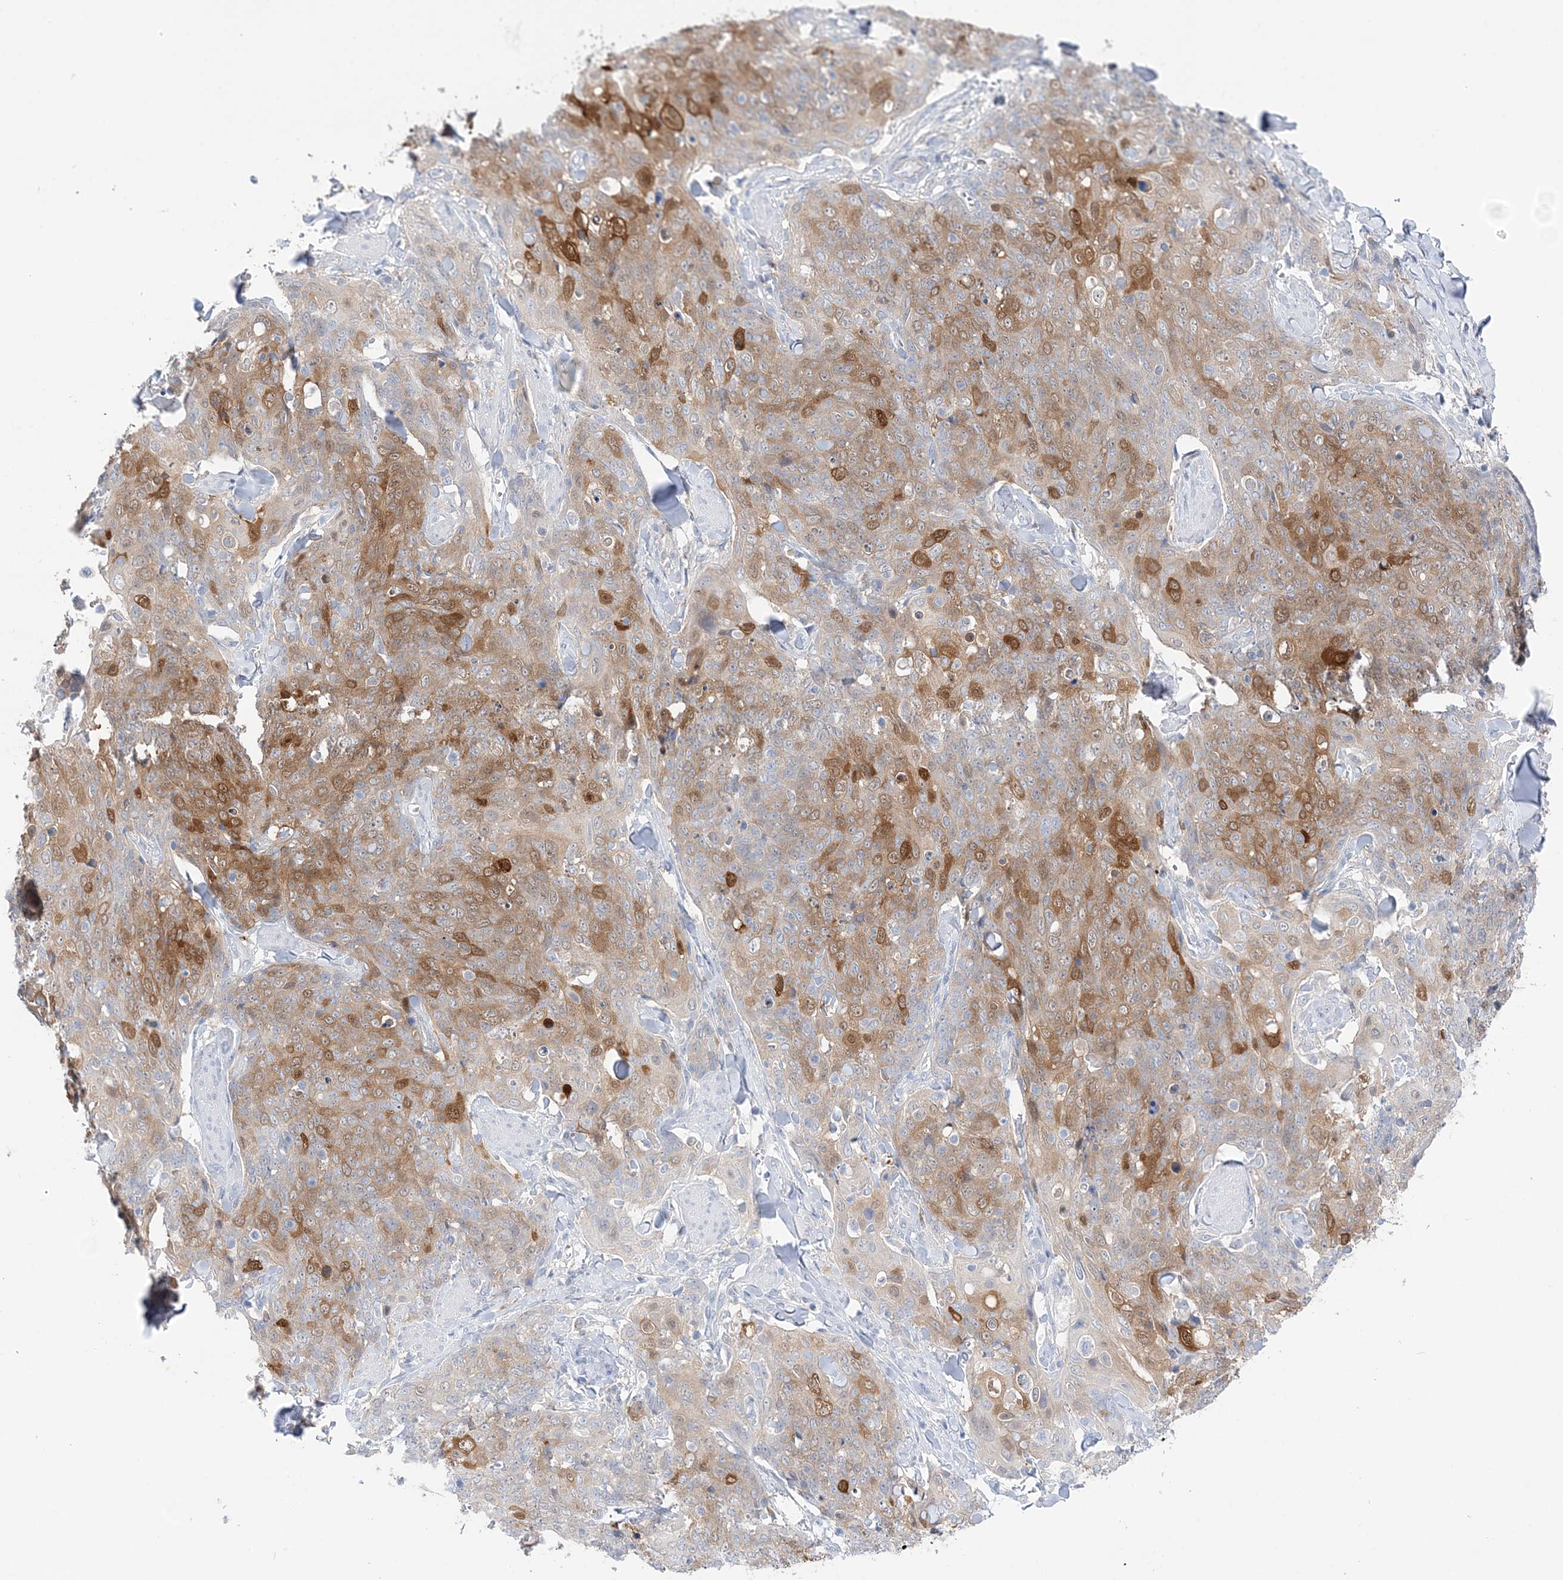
{"staining": {"intensity": "moderate", "quantity": "25%-75%", "location": "cytoplasmic/membranous,nuclear"}, "tissue": "skin cancer", "cell_type": "Tumor cells", "image_type": "cancer", "snomed": [{"axis": "morphology", "description": "Squamous cell carcinoma, NOS"}, {"axis": "topography", "description": "Skin"}, {"axis": "topography", "description": "Vulva"}], "caption": "IHC micrograph of human skin squamous cell carcinoma stained for a protein (brown), which exhibits medium levels of moderate cytoplasmic/membranous and nuclear positivity in approximately 25%-75% of tumor cells.", "gene": "HMGCS1", "patient": {"sex": "female", "age": 85}}